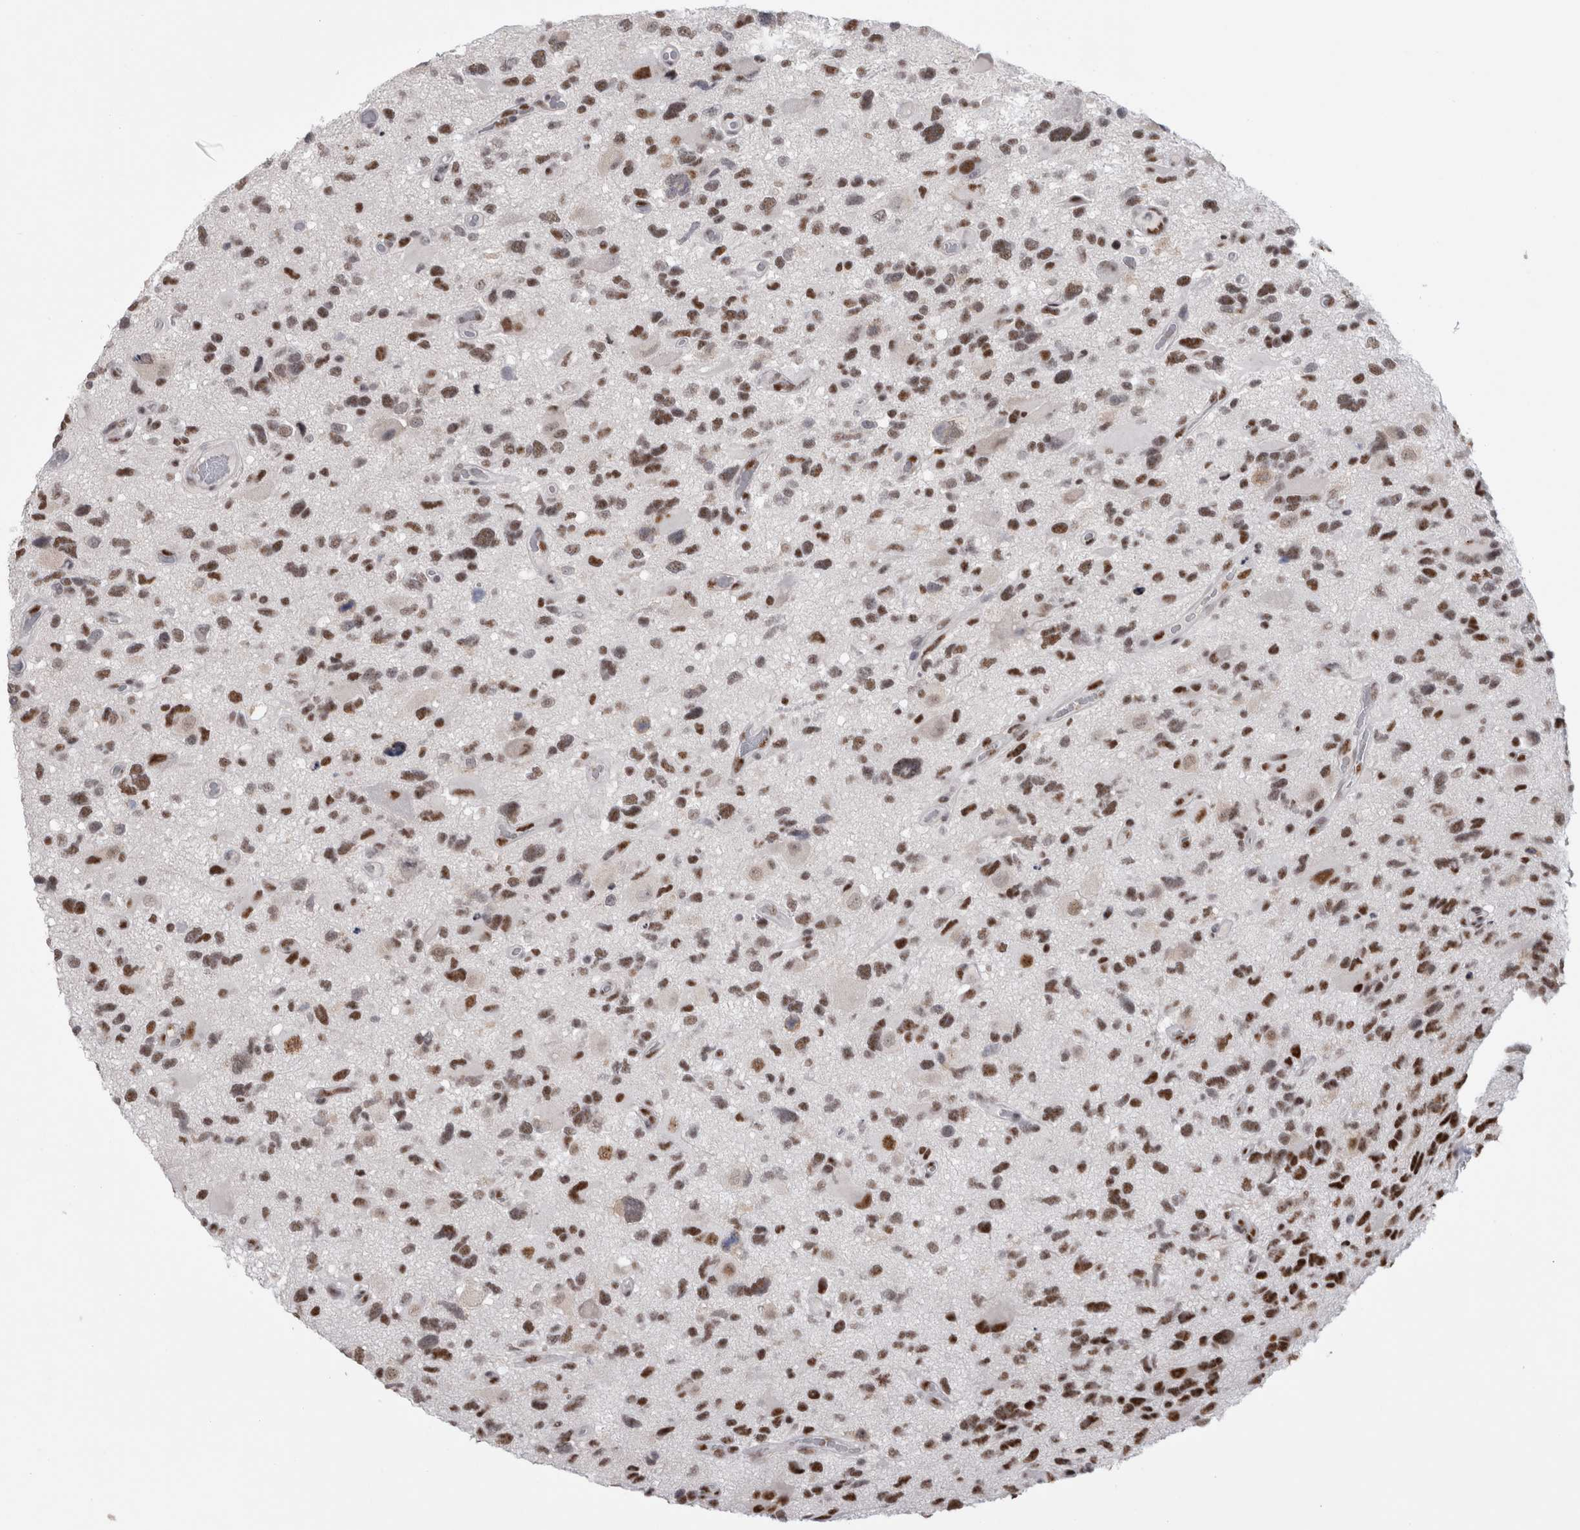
{"staining": {"intensity": "strong", "quantity": ">75%", "location": "nuclear"}, "tissue": "glioma", "cell_type": "Tumor cells", "image_type": "cancer", "snomed": [{"axis": "morphology", "description": "Glioma, malignant, High grade"}, {"axis": "topography", "description": "Brain"}], "caption": "Immunohistochemical staining of malignant glioma (high-grade) shows strong nuclear protein expression in approximately >75% of tumor cells.", "gene": "API5", "patient": {"sex": "male", "age": 33}}